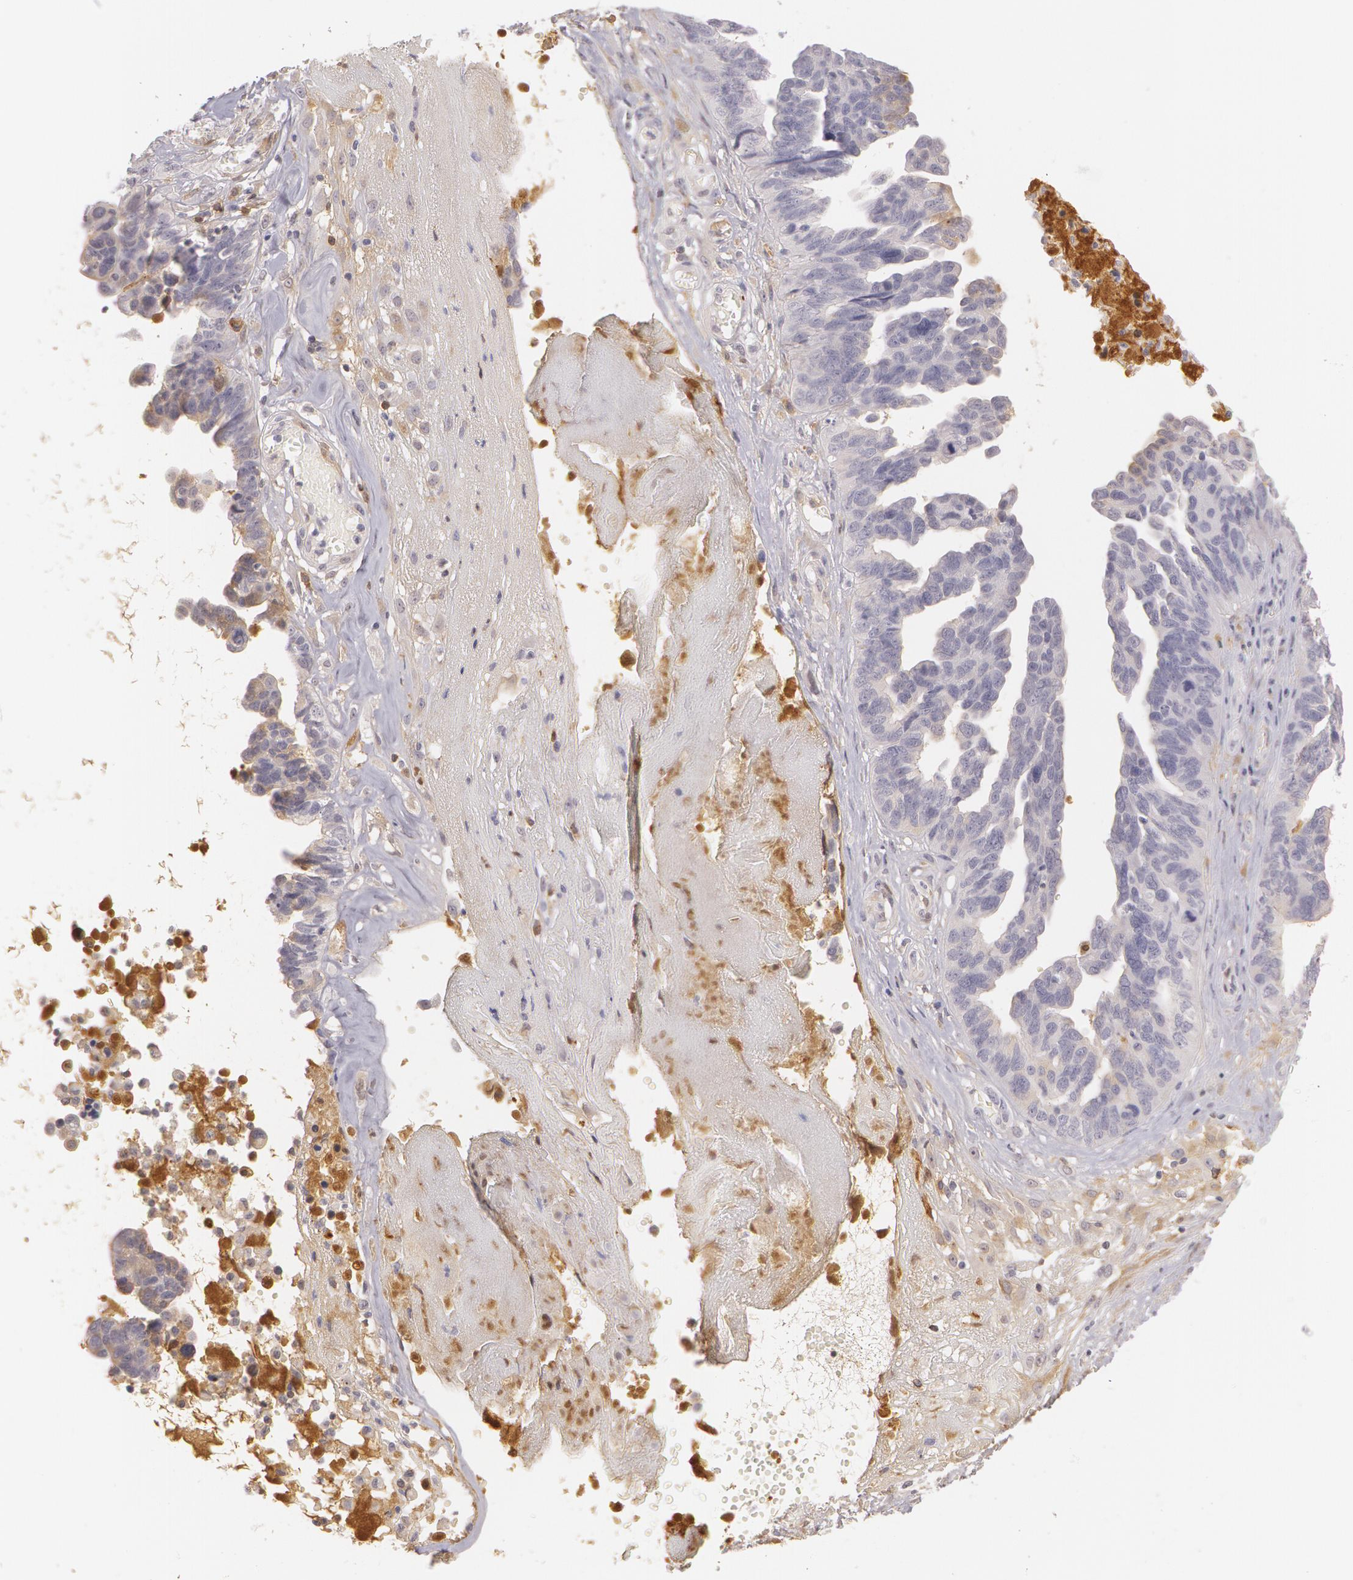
{"staining": {"intensity": "moderate", "quantity": "25%-75%", "location": "cytoplasmic/membranous"}, "tissue": "ovarian cancer", "cell_type": "Tumor cells", "image_type": "cancer", "snomed": [{"axis": "morphology", "description": "Cystadenocarcinoma, serous, NOS"}, {"axis": "topography", "description": "Ovary"}], "caption": "A brown stain highlights moderate cytoplasmic/membranous expression of a protein in ovarian cancer tumor cells.", "gene": "LBP", "patient": {"sex": "female", "age": 64}}